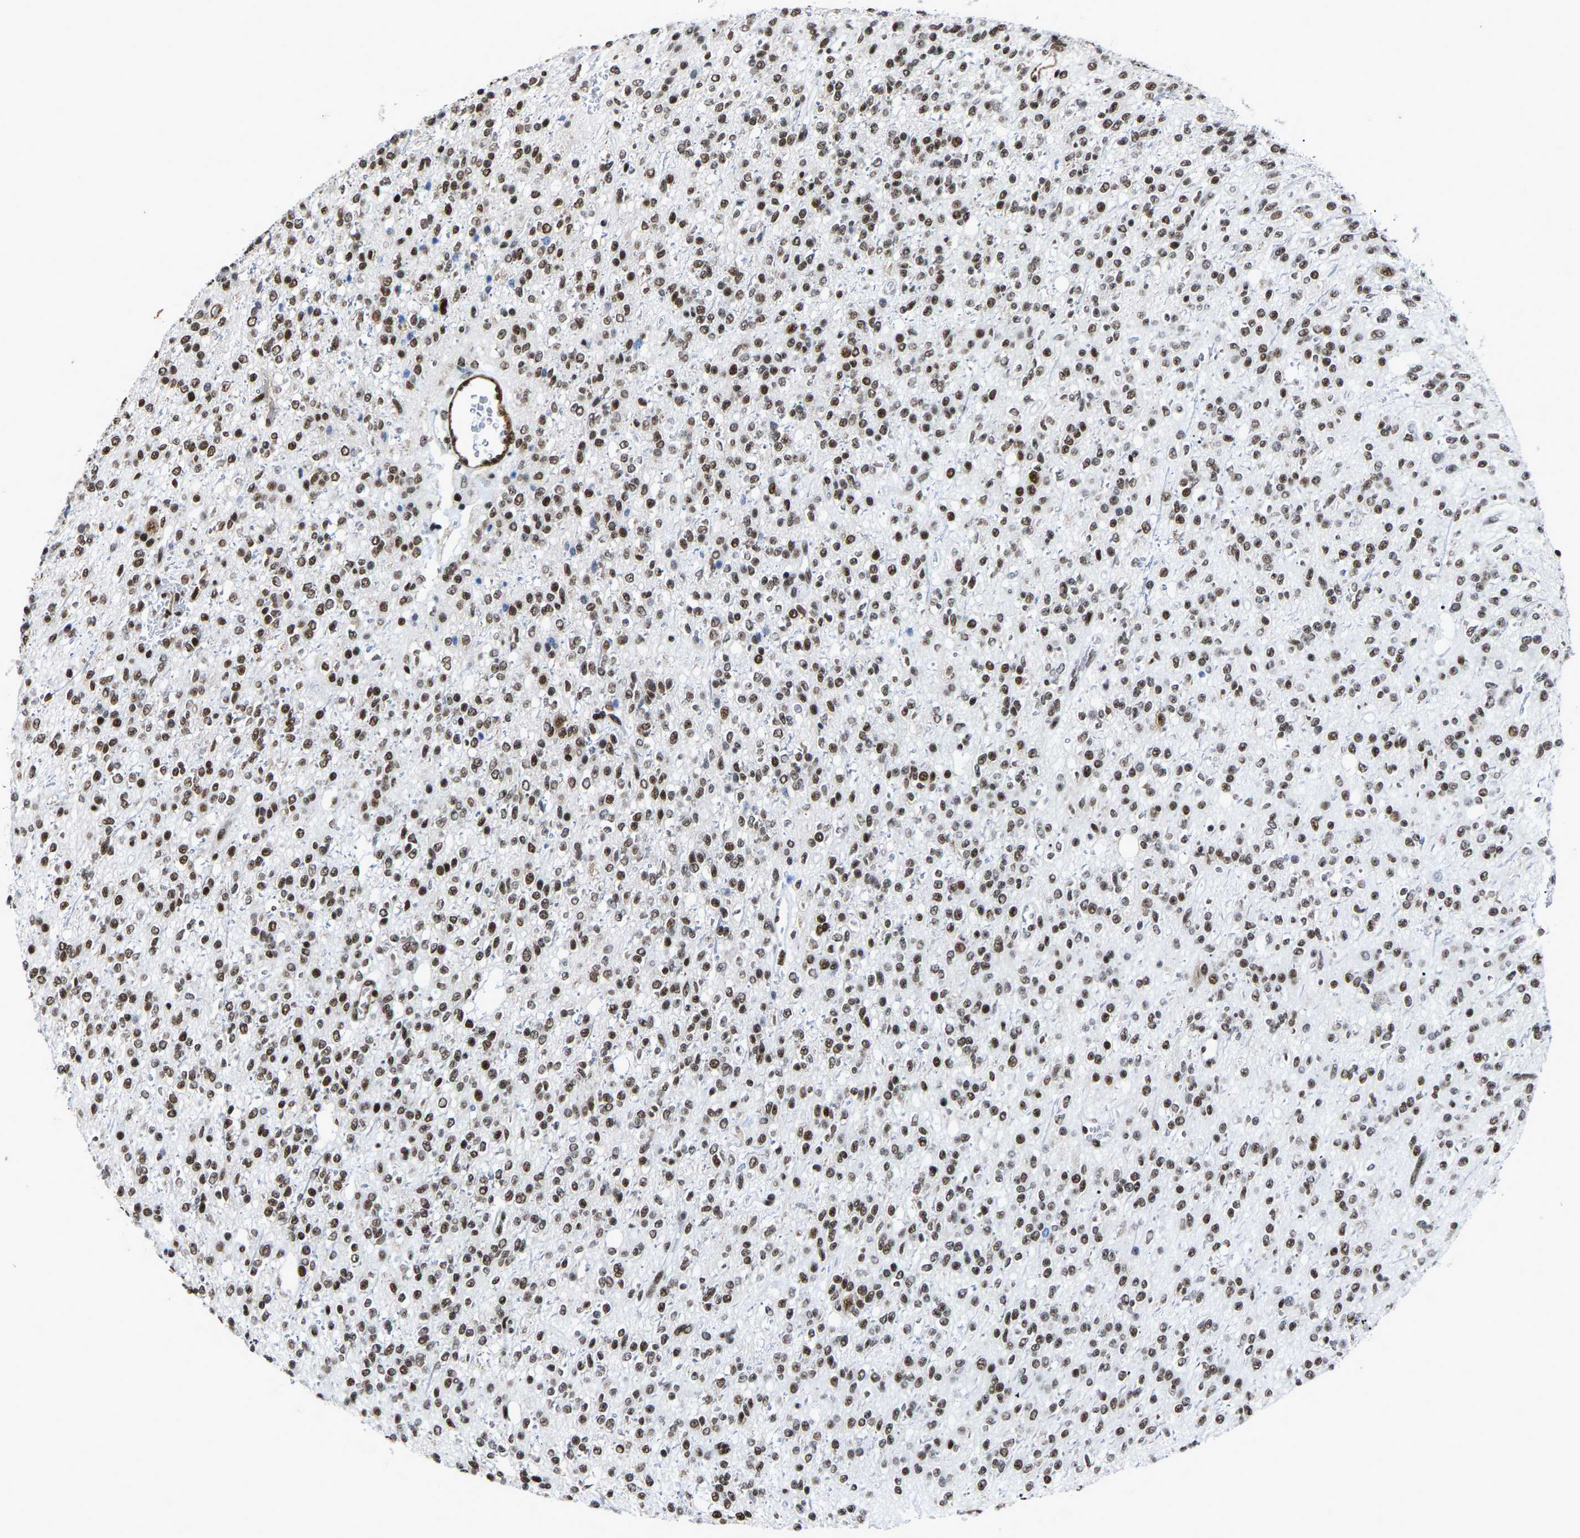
{"staining": {"intensity": "moderate", "quantity": ">75%", "location": "nuclear"}, "tissue": "glioma", "cell_type": "Tumor cells", "image_type": "cancer", "snomed": [{"axis": "morphology", "description": "Glioma, malignant, High grade"}, {"axis": "topography", "description": "Brain"}], "caption": "DAB immunohistochemical staining of malignant glioma (high-grade) reveals moderate nuclear protein staining in about >75% of tumor cells. (Stains: DAB (3,3'-diaminobenzidine) in brown, nuclei in blue, Microscopy: brightfield microscopy at high magnification).", "gene": "DDX5", "patient": {"sex": "male", "age": 34}}